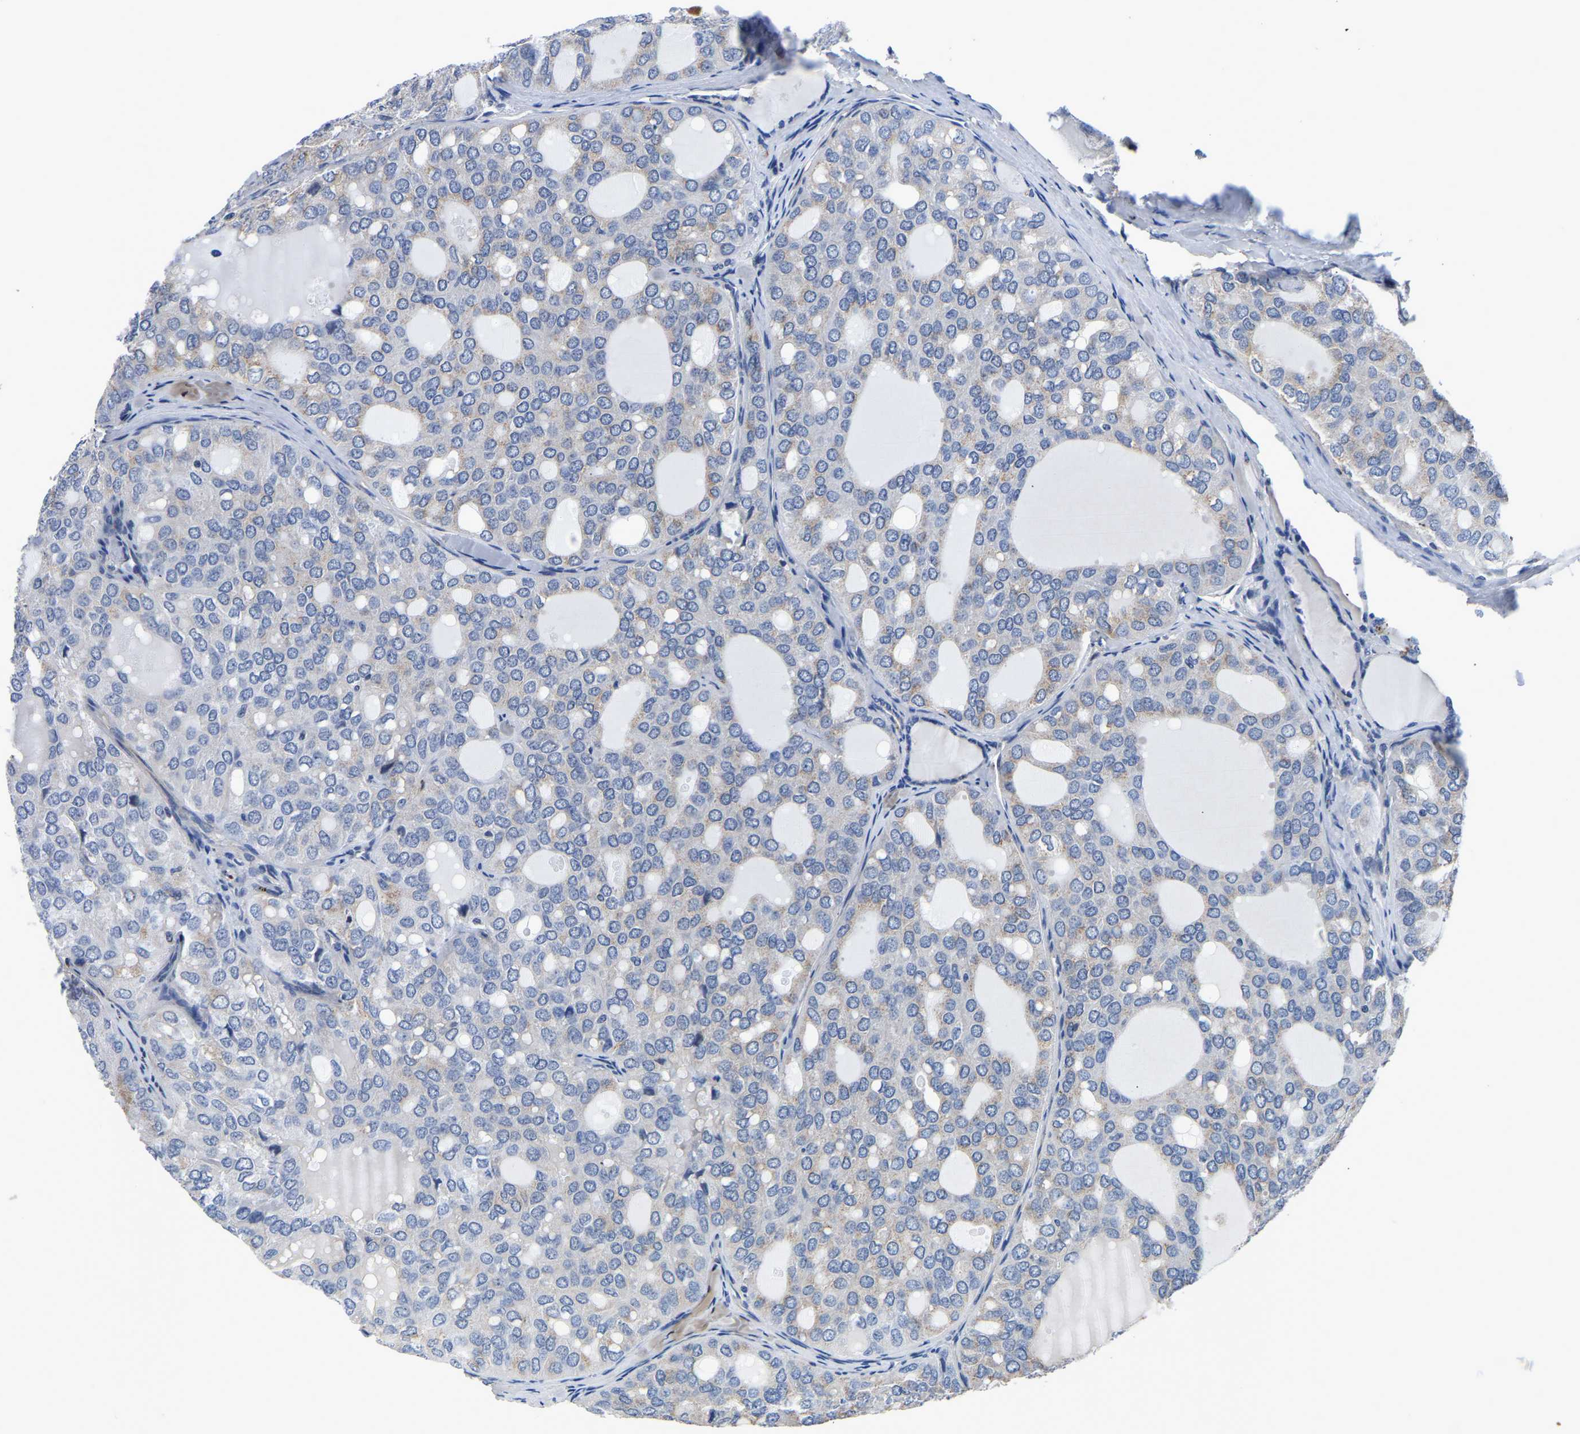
{"staining": {"intensity": "negative", "quantity": "none", "location": "none"}, "tissue": "thyroid cancer", "cell_type": "Tumor cells", "image_type": "cancer", "snomed": [{"axis": "morphology", "description": "Follicular adenoma carcinoma, NOS"}, {"axis": "topography", "description": "Thyroid gland"}], "caption": "Histopathology image shows no significant protein expression in tumor cells of thyroid follicular adenoma carcinoma.", "gene": "PDLIM7", "patient": {"sex": "male", "age": 75}}